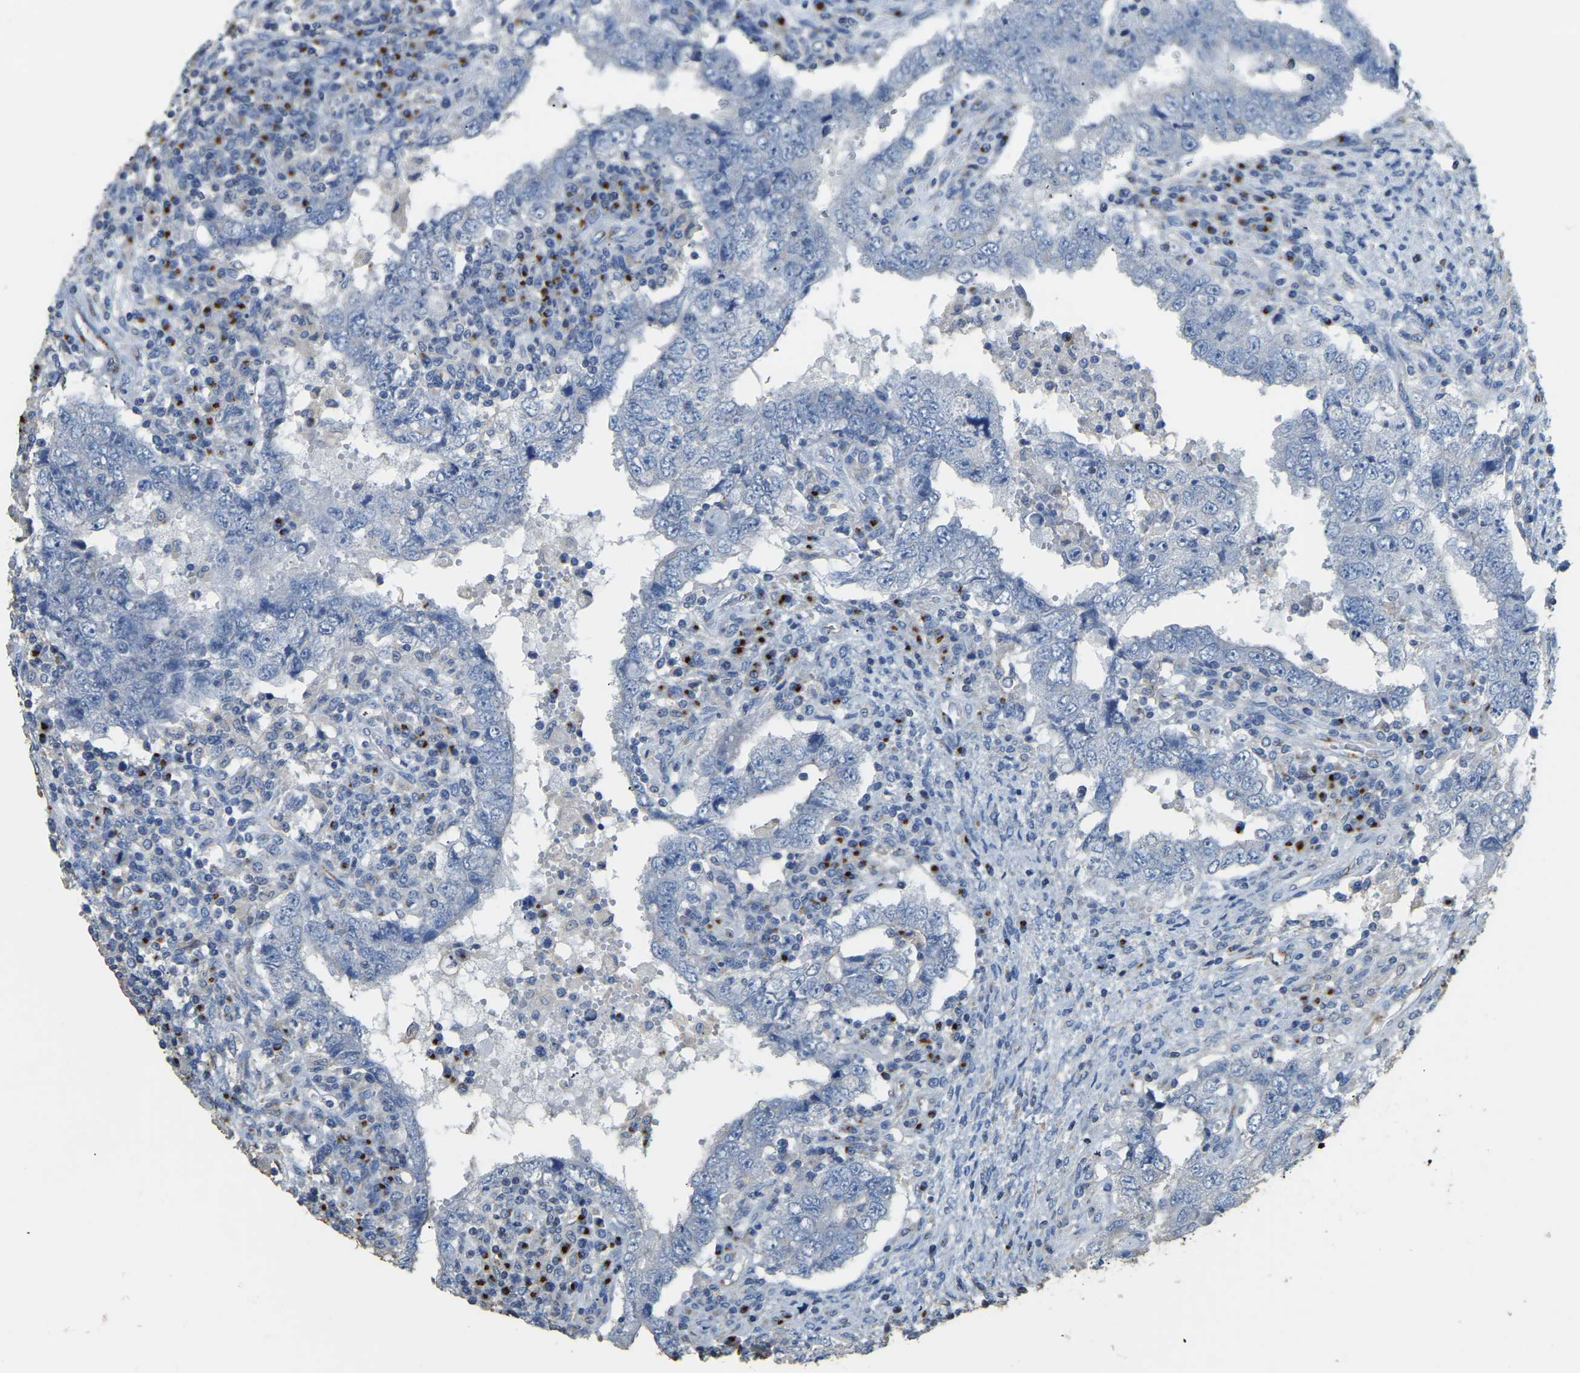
{"staining": {"intensity": "negative", "quantity": "none", "location": "none"}, "tissue": "testis cancer", "cell_type": "Tumor cells", "image_type": "cancer", "snomed": [{"axis": "morphology", "description": "Carcinoma, Embryonal, NOS"}, {"axis": "topography", "description": "Testis"}], "caption": "Tumor cells are negative for protein expression in human testis cancer (embryonal carcinoma).", "gene": "FAM174A", "patient": {"sex": "male", "age": 26}}